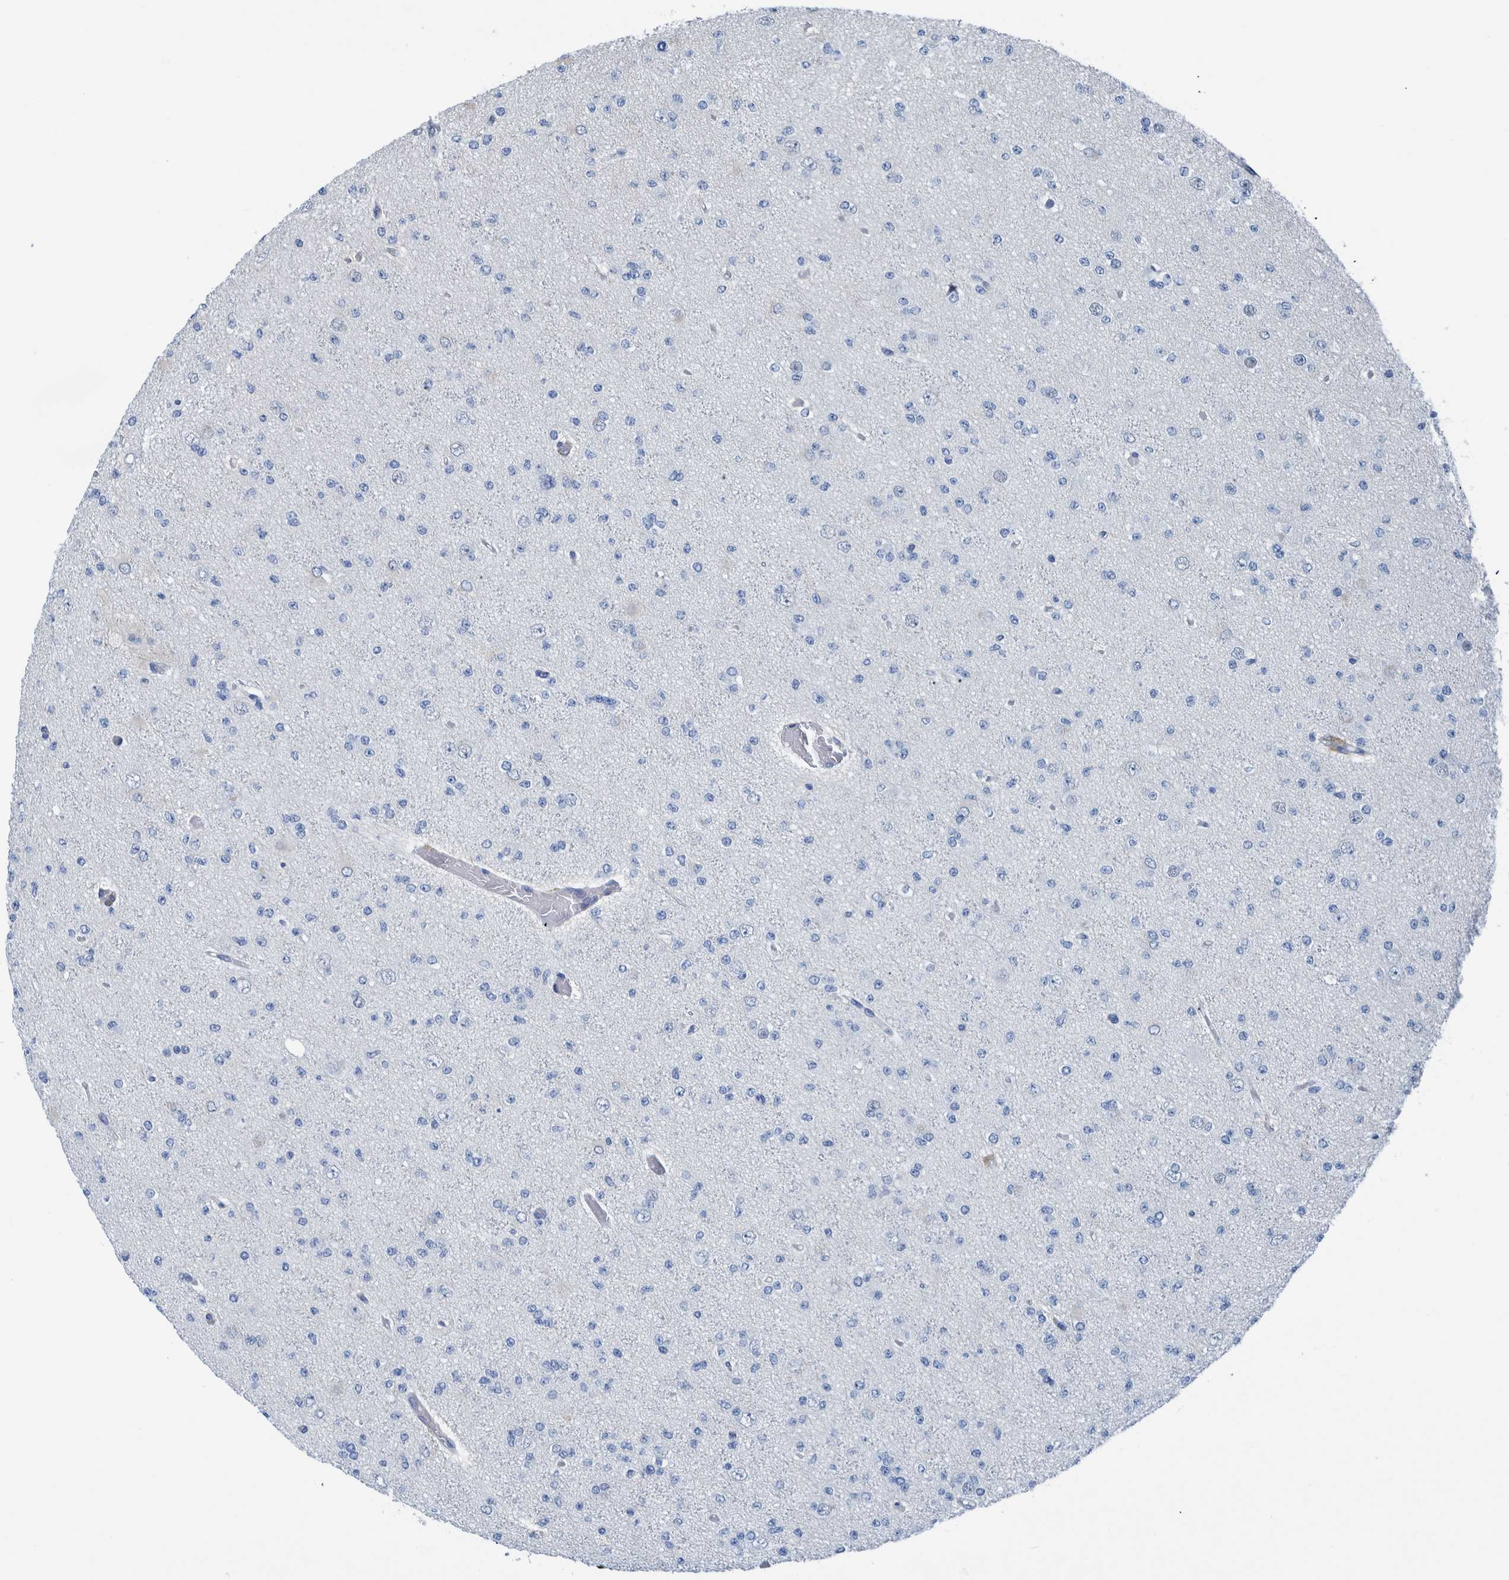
{"staining": {"intensity": "negative", "quantity": "none", "location": "none"}, "tissue": "glioma", "cell_type": "Tumor cells", "image_type": "cancer", "snomed": [{"axis": "morphology", "description": "Glioma, malignant, Low grade"}, {"axis": "topography", "description": "Brain"}], "caption": "An immunohistochemistry image of glioma is shown. There is no staining in tumor cells of glioma.", "gene": "IDO1", "patient": {"sex": "female", "age": 22}}